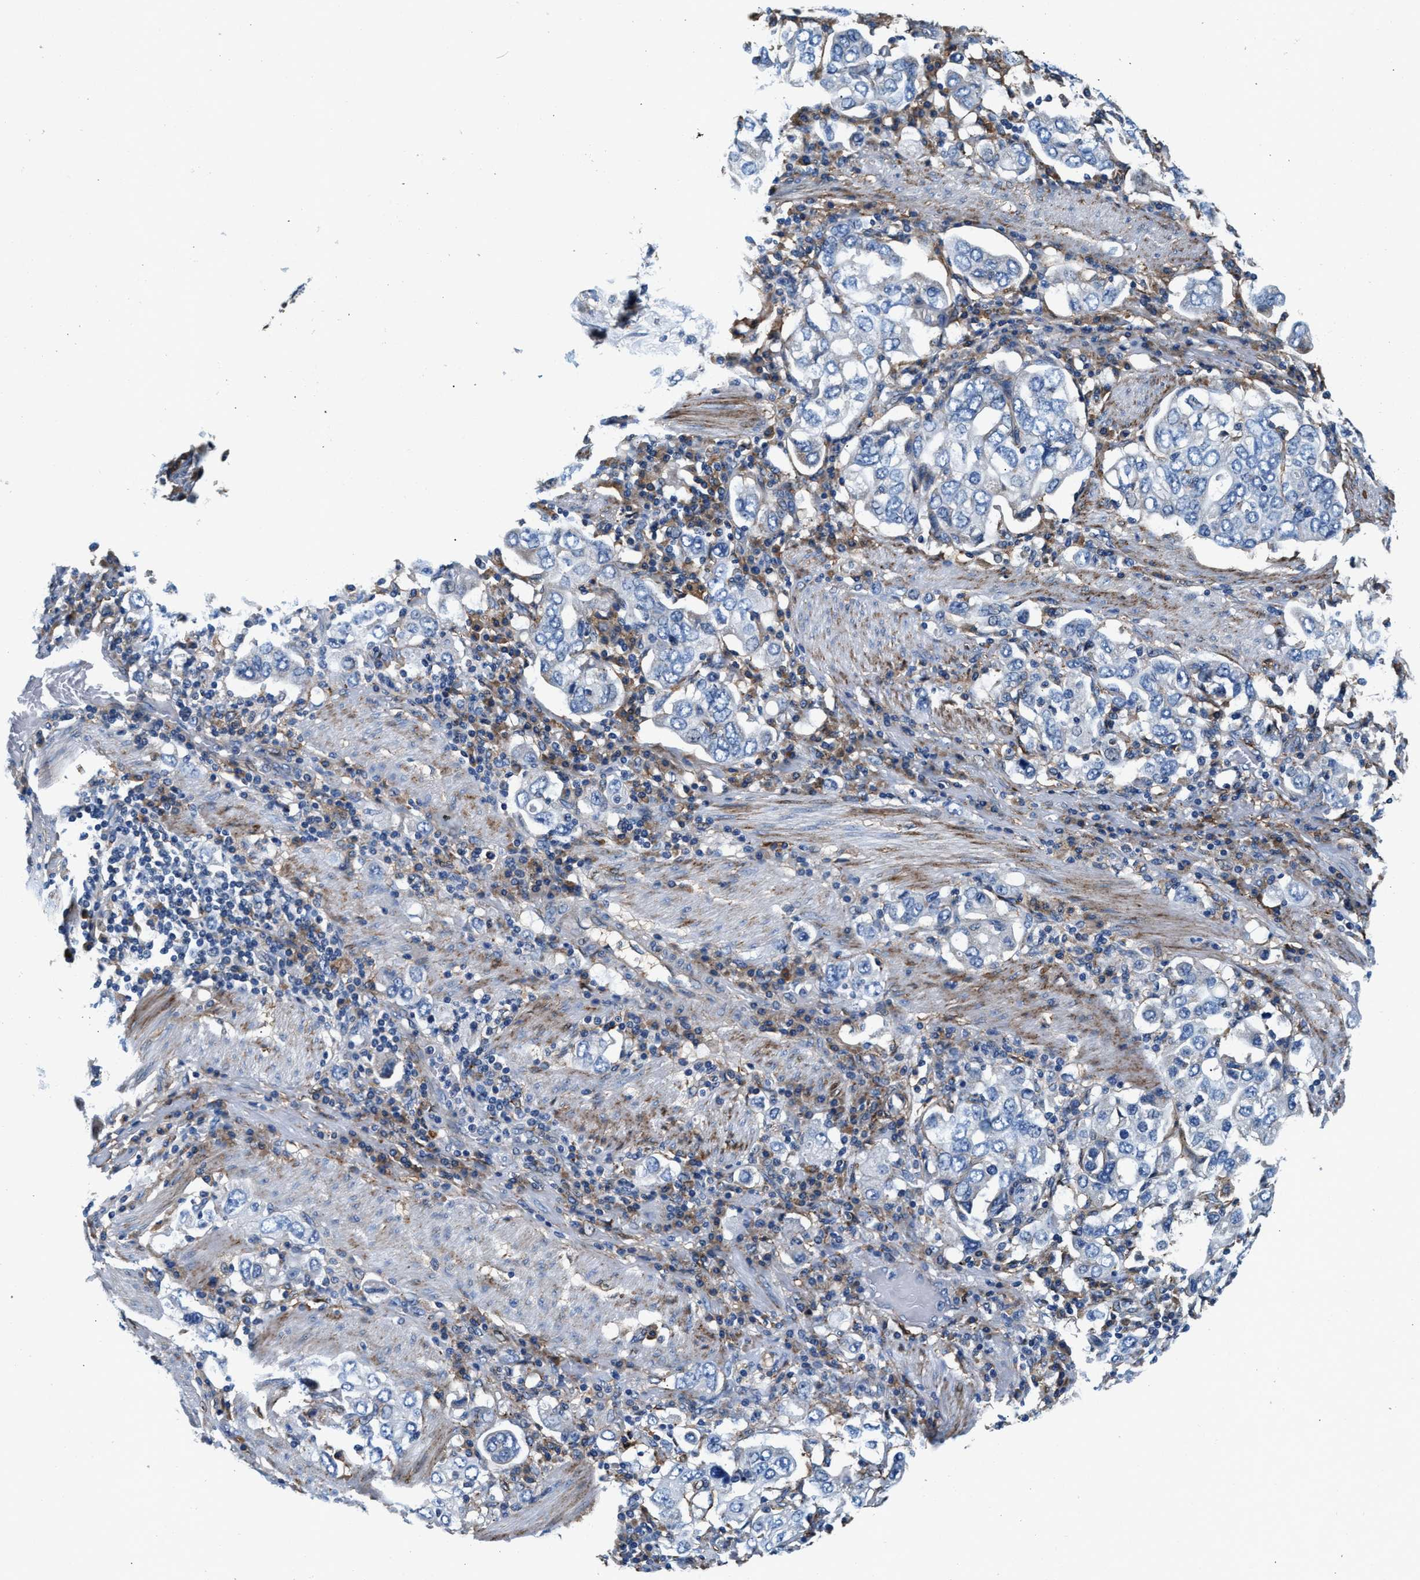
{"staining": {"intensity": "negative", "quantity": "none", "location": "none"}, "tissue": "stomach cancer", "cell_type": "Tumor cells", "image_type": "cancer", "snomed": [{"axis": "morphology", "description": "Adenocarcinoma, NOS"}, {"axis": "topography", "description": "Stomach, upper"}], "caption": "Stomach cancer stained for a protein using IHC displays no expression tumor cells.", "gene": "SLFN11", "patient": {"sex": "male", "age": 62}}